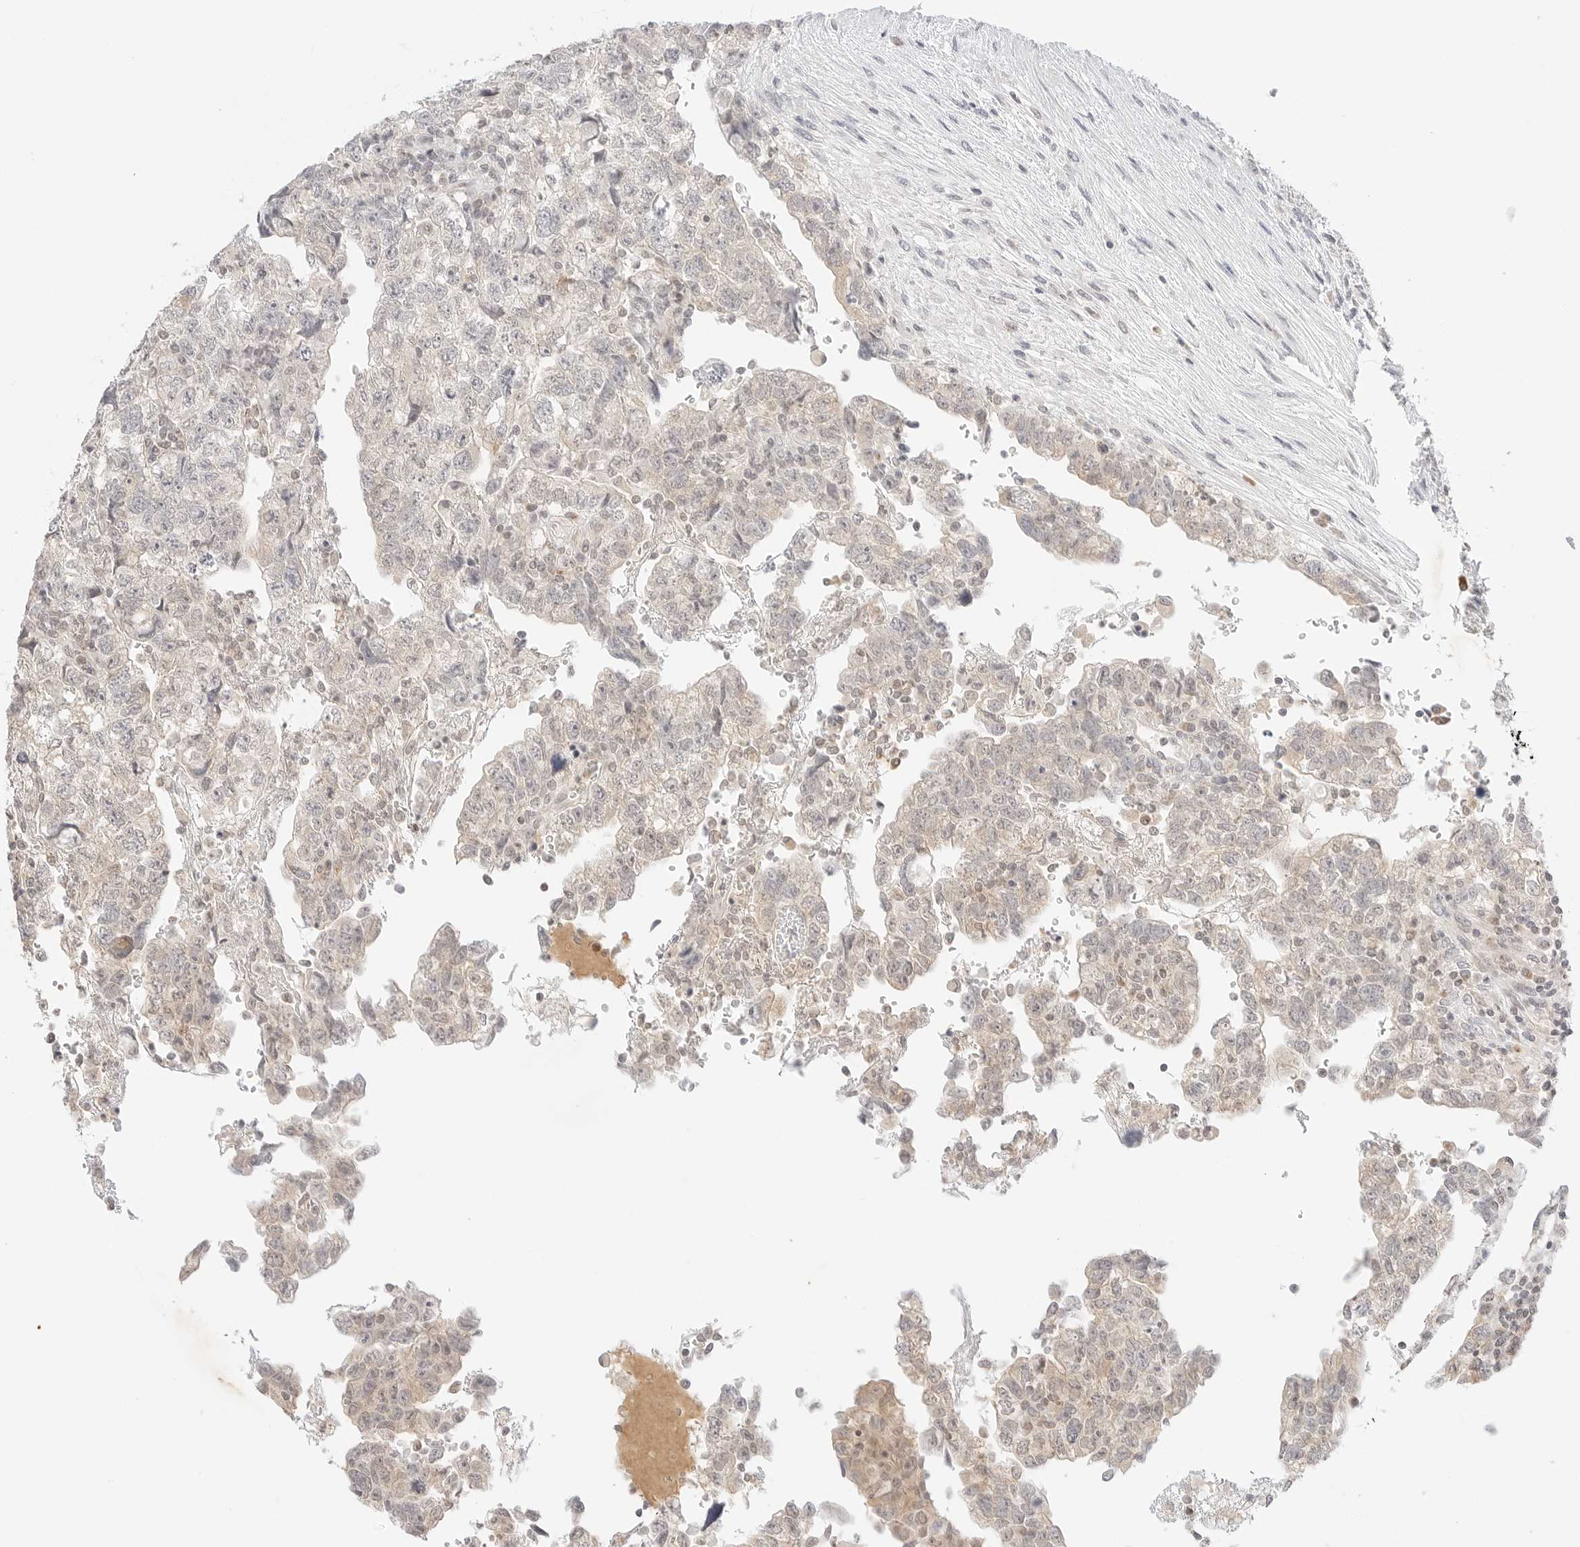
{"staining": {"intensity": "negative", "quantity": "none", "location": "none"}, "tissue": "testis cancer", "cell_type": "Tumor cells", "image_type": "cancer", "snomed": [{"axis": "morphology", "description": "Normal tissue, NOS"}, {"axis": "morphology", "description": "Carcinoma, Embryonal, NOS"}, {"axis": "topography", "description": "Testis"}], "caption": "DAB (3,3'-diaminobenzidine) immunohistochemical staining of human testis cancer demonstrates no significant staining in tumor cells.", "gene": "GNAS", "patient": {"sex": "male", "age": 36}}